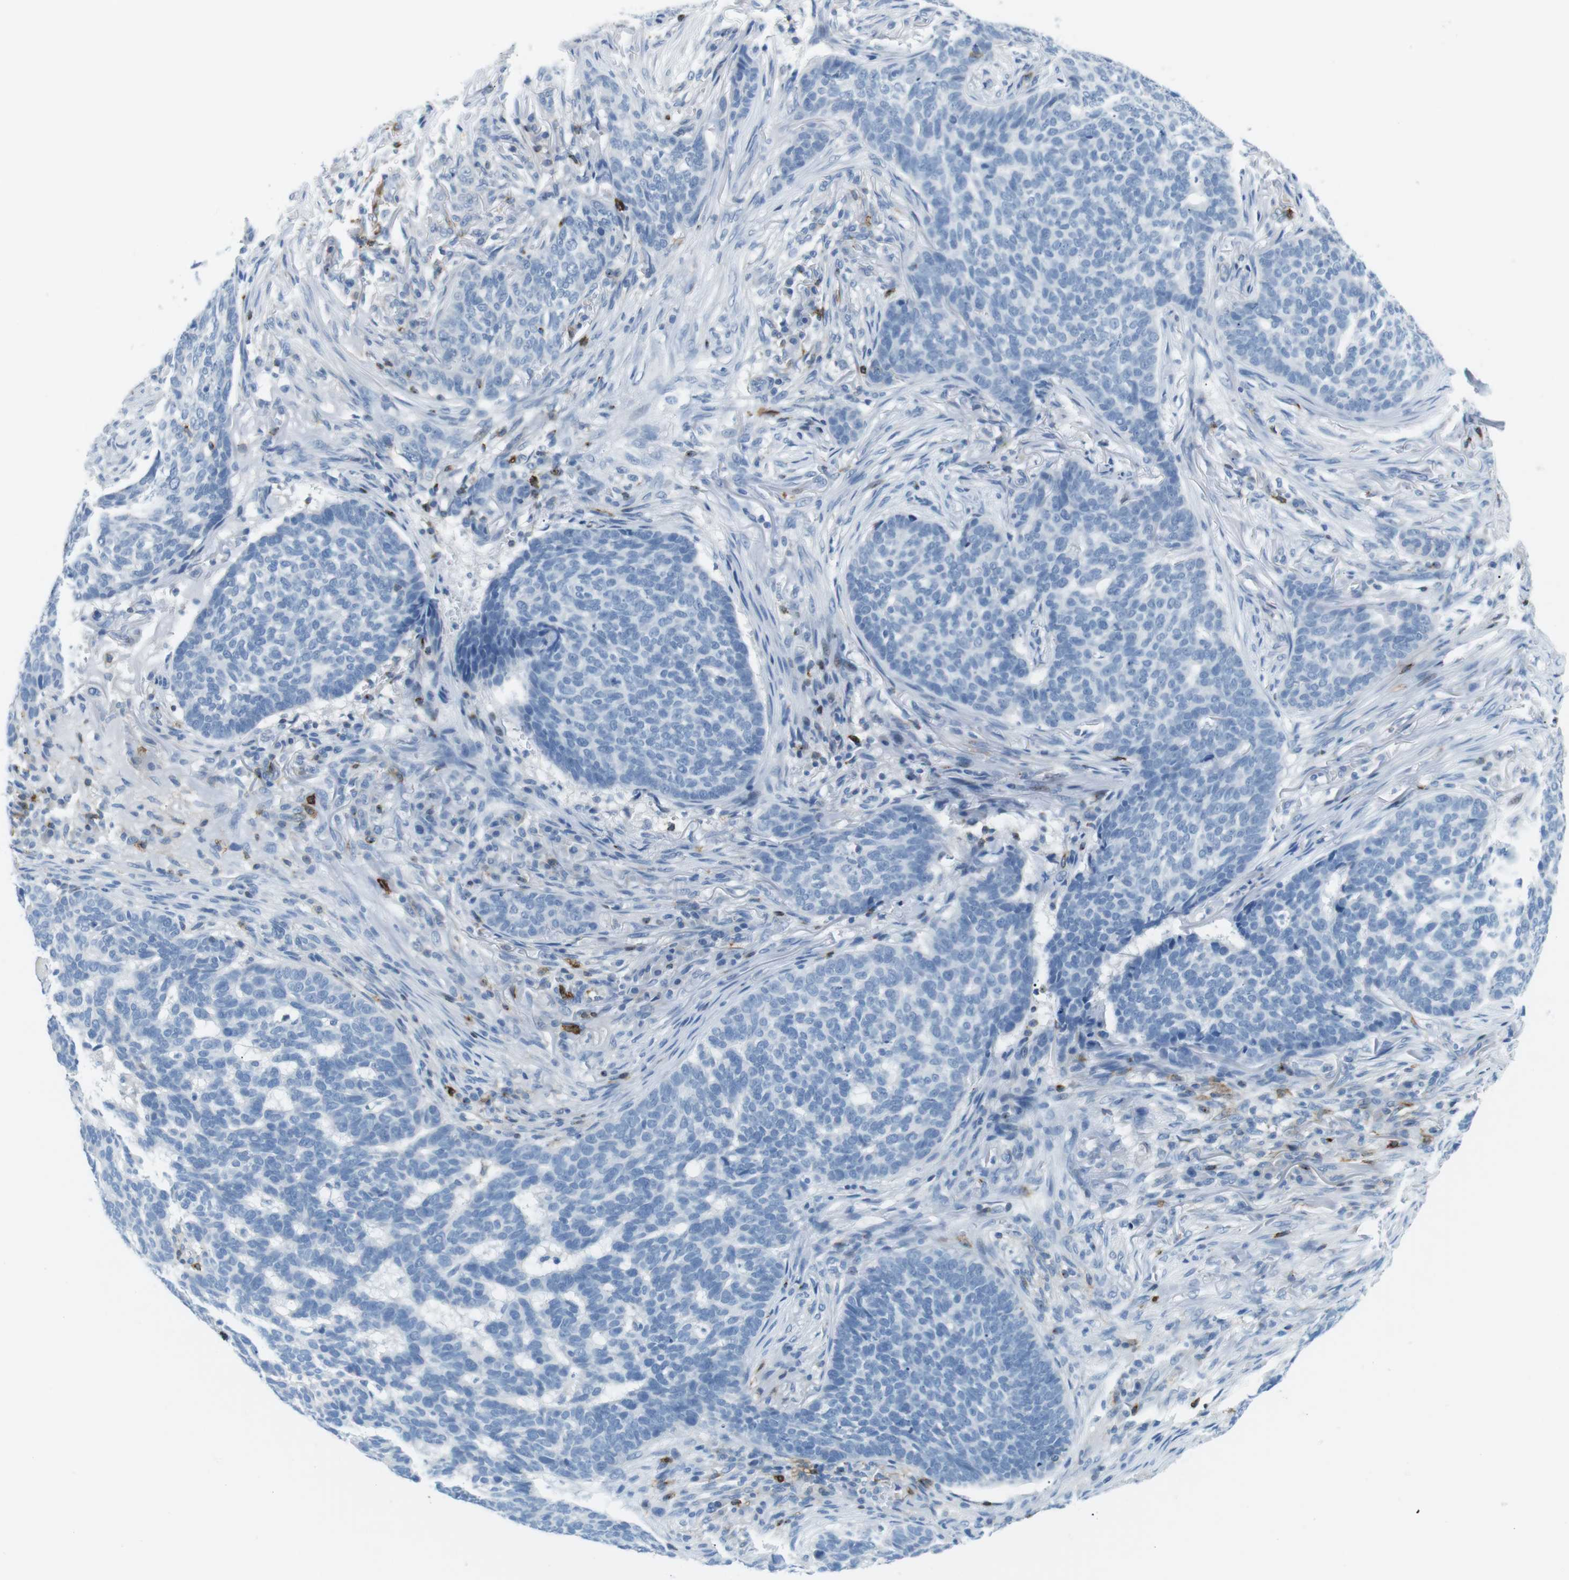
{"staining": {"intensity": "negative", "quantity": "none", "location": "none"}, "tissue": "skin cancer", "cell_type": "Tumor cells", "image_type": "cancer", "snomed": [{"axis": "morphology", "description": "Basal cell carcinoma"}, {"axis": "topography", "description": "Skin"}], "caption": "Basal cell carcinoma (skin) stained for a protein using immunohistochemistry shows no expression tumor cells.", "gene": "TNFRSF4", "patient": {"sex": "male", "age": 85}}